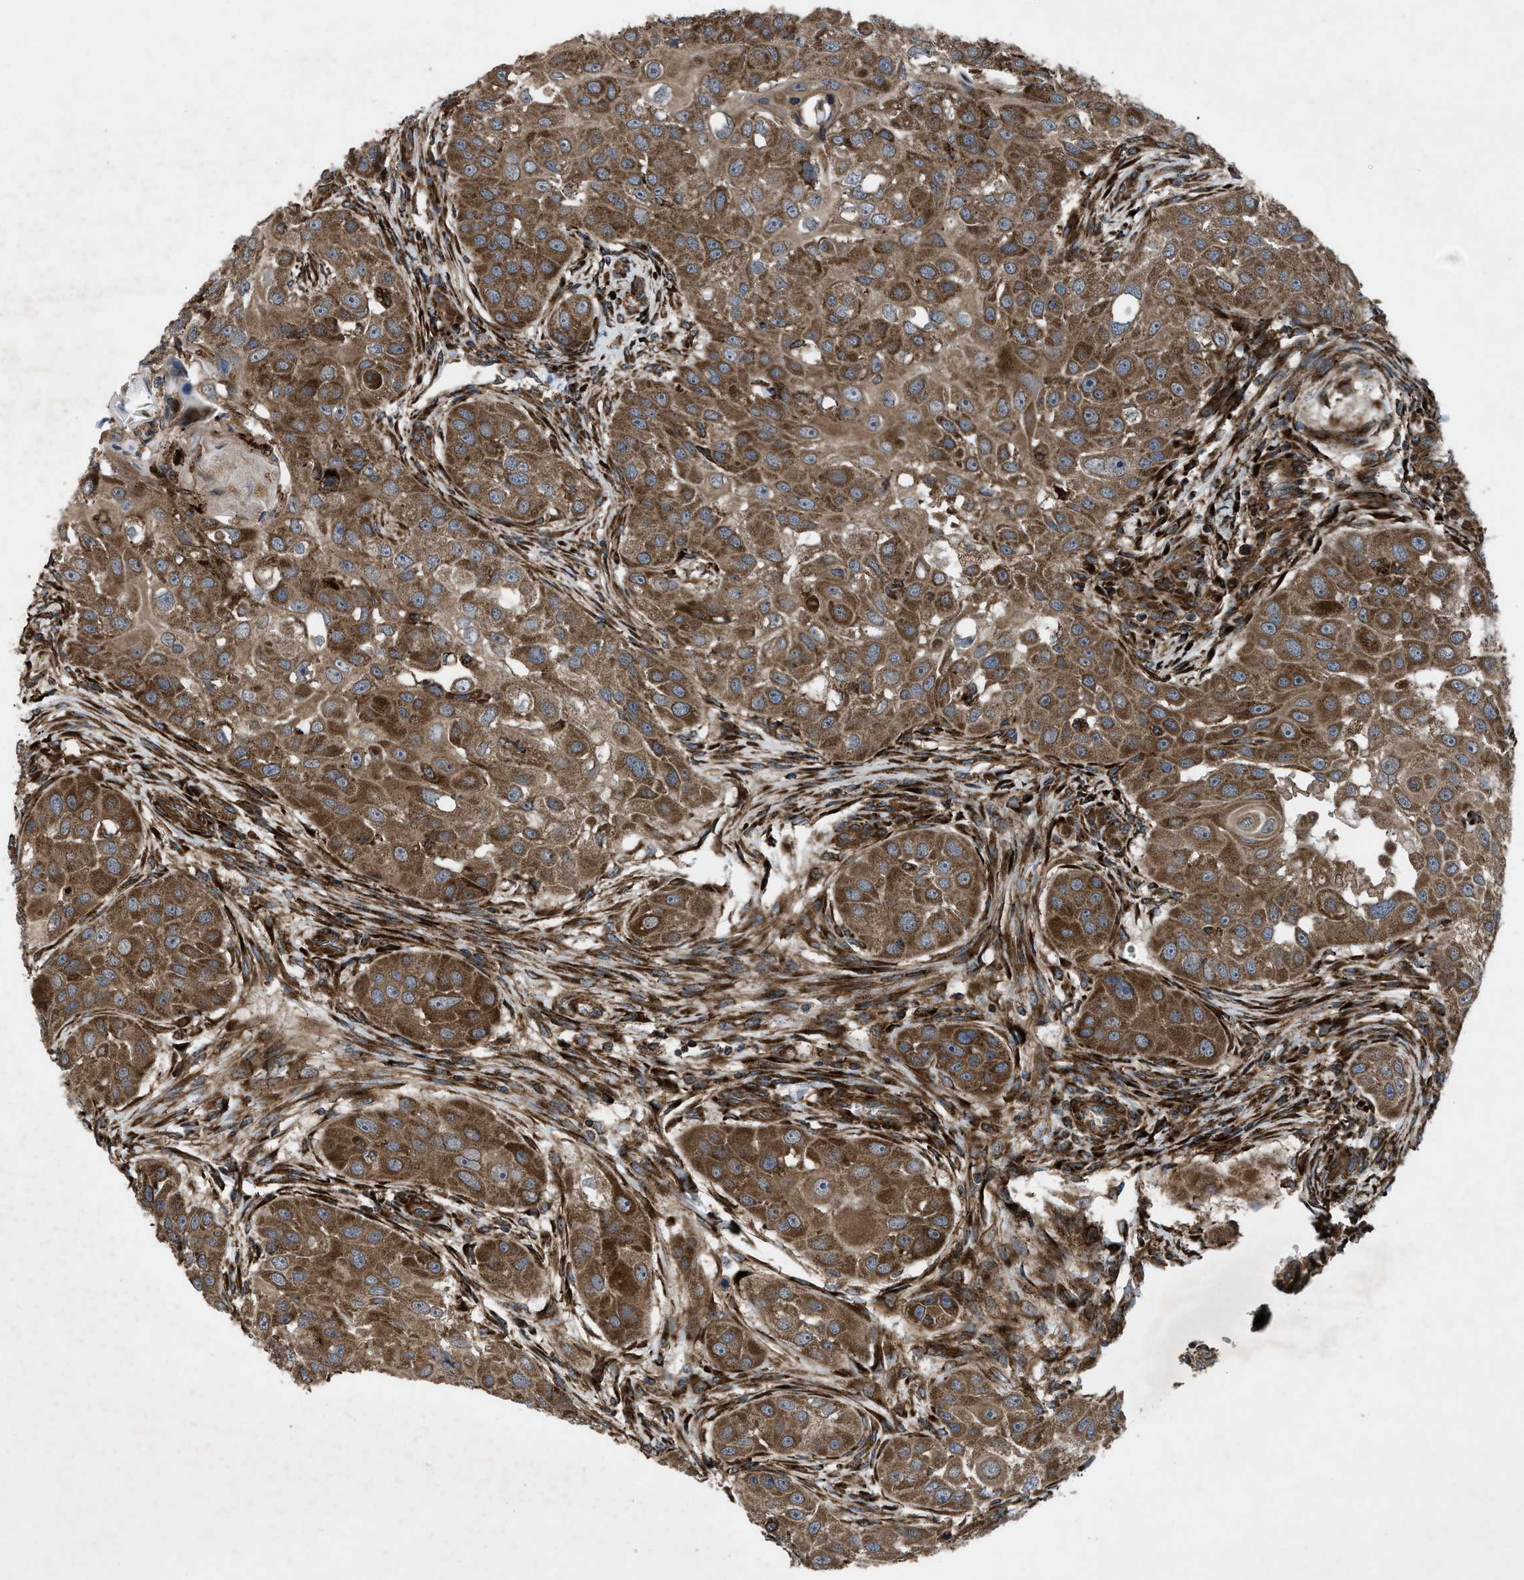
{"staining": {"intensity": "moderate", "quantity": ">75%", "location": "cytoplasmic/membranous"}, "tissue": "head and neck cancer", "cell_type": "Tumor cells", "image_type": "cancer", "snomed": [{"axis": "morphology", "description": "Normal tissue, NOS"}, {"axis": "morphology", "description": "Squamous cell carcinoma, NOS"}, {"axis": "topography", "description": "Skeletal muscle"}, {"axis": "topography", "description": "Head-Neck"}], "caption": "Protein expression analysis of squamous cell carcinoma (head and neck) displays moderate cytoplasmic/membranous expression in about >75% of tumor cells. The staining is performed using DAB (3,3'-diaminobenzidine) brown chromogen to label protein expression. The nuclei are counter-stained blue using hematoxylin.", "gene": "PER3", "patient": {"sex": "male", "age": 51}}